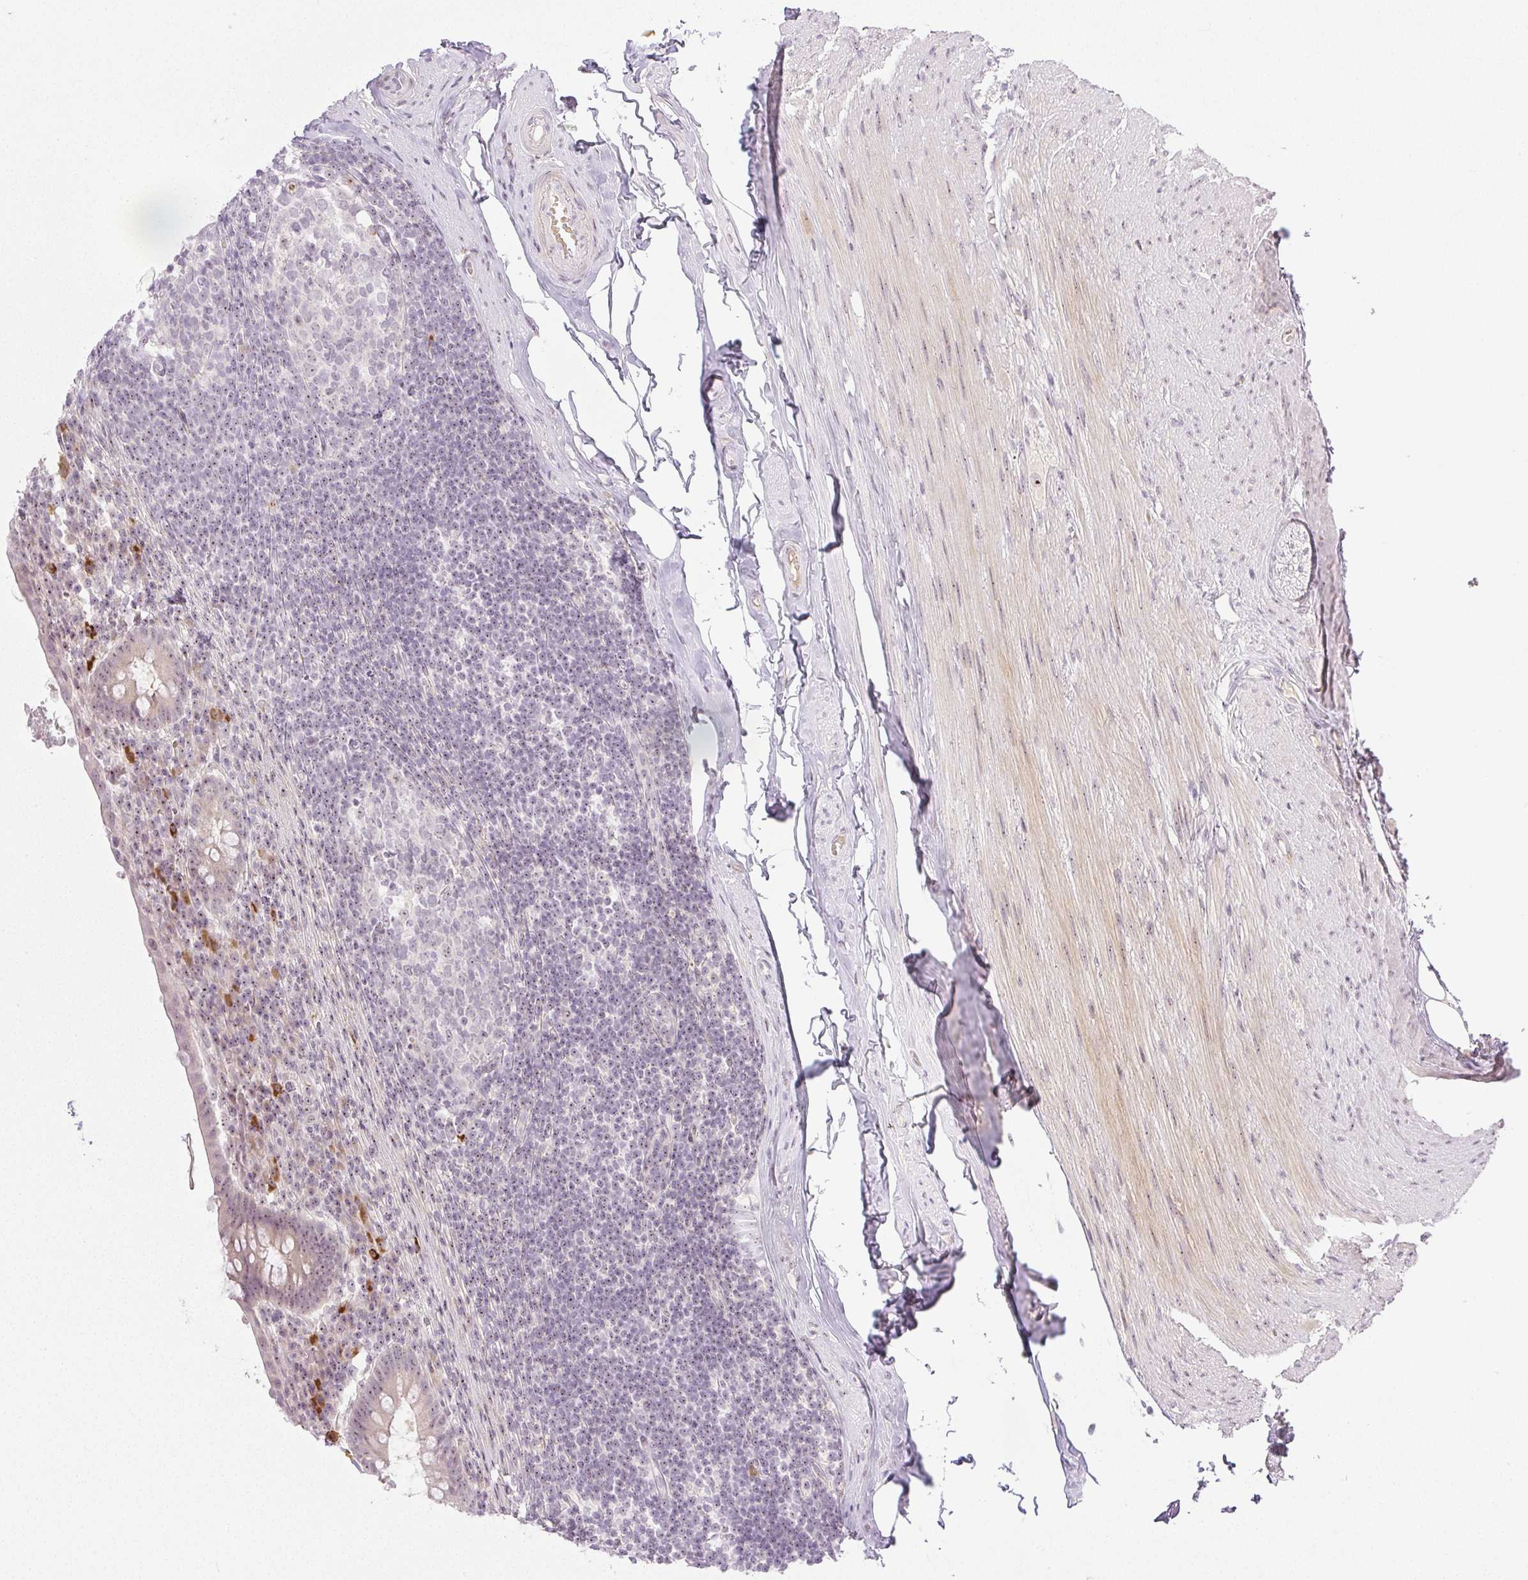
{"staining": {"intensity": "weak", "quantity": ">75%", "location": "cytoplasmic/membranous,nuclear"}, "tissue": "appendix", "cell_type": "Glandular cells", "image_type": "normal", "snomed": [{"axis": "morphology", "description": "Normal tissue, NOS"}, {"axis": "topography", "description": "Appendix"}], "caption": "Weak cytoplasmic/membranous,nuclear expression is identified in about >75% of glandular cells in benign appendix.", "gene": "AAR2", "patient": {"sex": "female", "age": 56}}